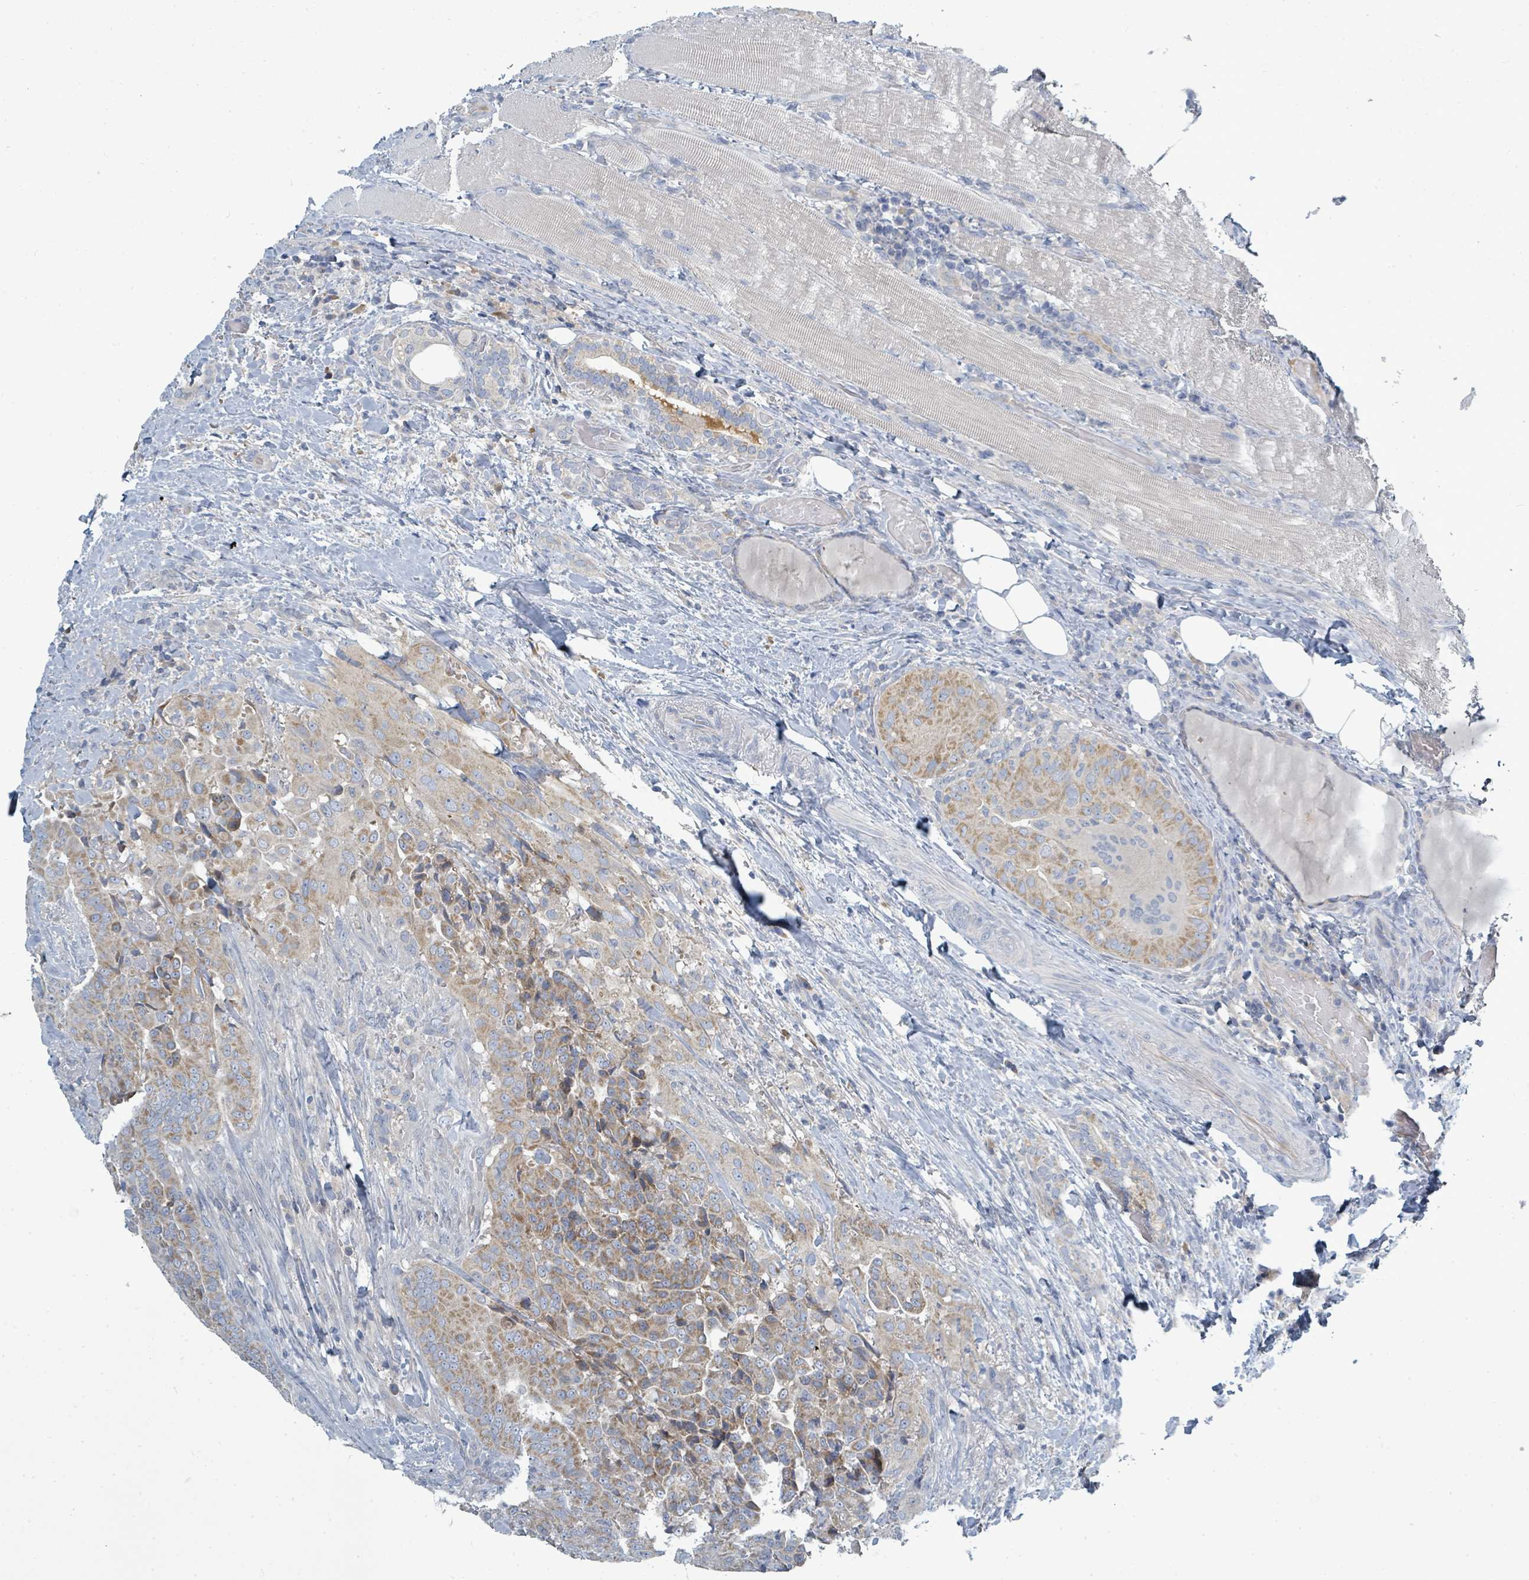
{"staining": {"intensity": "moderate", "quantity": ">75%", "location": "cytoplasmic/membranous"}, "tissue": "thyroid cancer", "cell_type": "Tumor cells", "image_type": "cancer", "snomed": [{"axis": "morphology", "description": "Papillary adenocarcinoma, NOS"}, {"axis": "topography", "description": "Thyroid gland"}], "caption": "High-power microscopy captured an IHC photomicrograph of thyroid cancer, revealing moderate cytoplasmic/membranous positivity in about >75% of tumor cells. The protein of interest is stained brown, and the nuclei are stained in blue (DAB IHC with brightfield microscopy, high magnification).", "gene": "SLC25A23", "patient": {"sex": "male", "age": 61}}